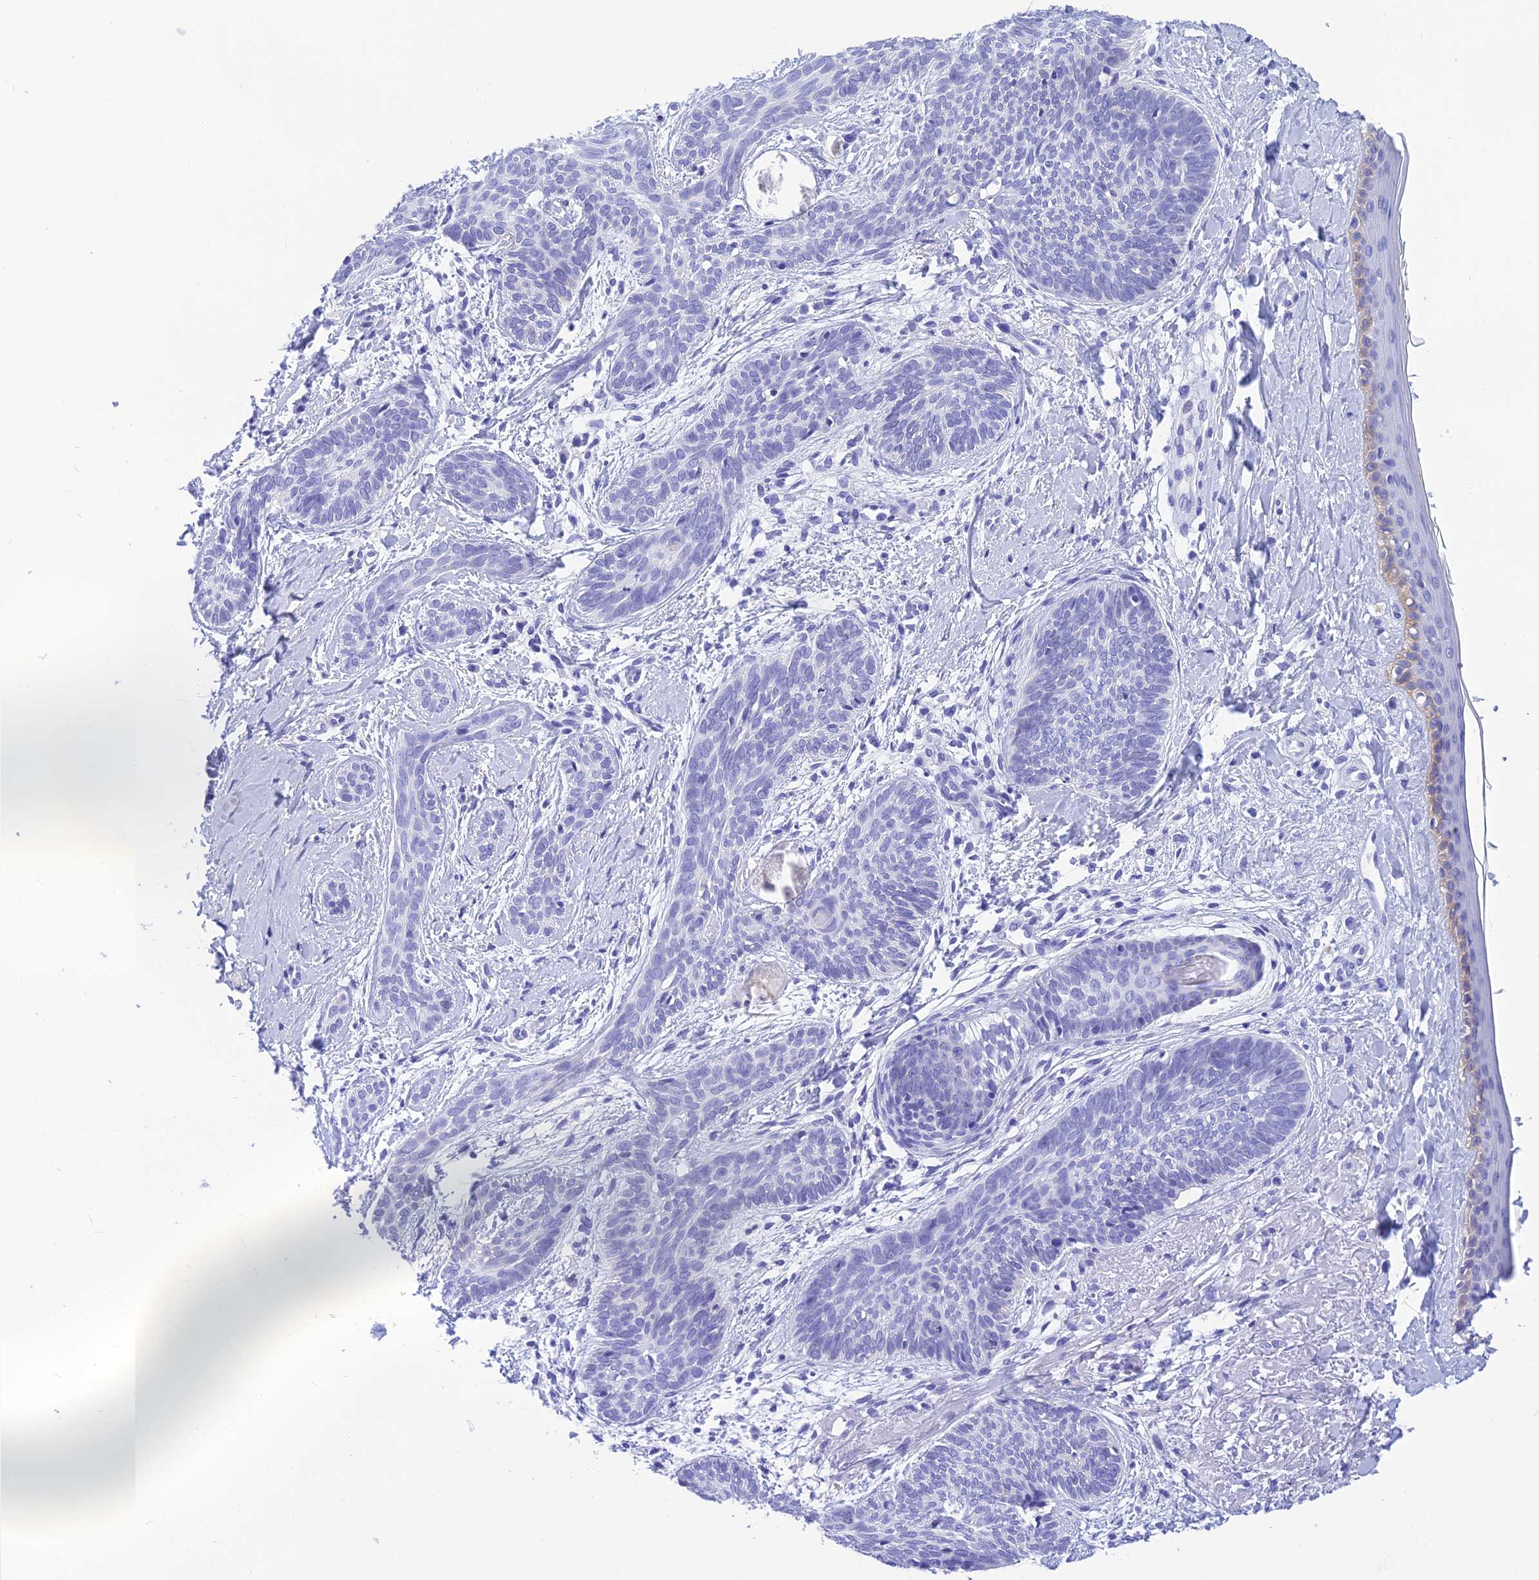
{"staining": {"intensity": "negative", "quantity": "none", "location": "none"}, "tissue": "skin cancer", "cell_type": "Tumor cells", "image_type": "cancer", "snomed": [{"axis": "morphology", "description": "Basal cell carcinoma"}, {"axis": "topography", "description": "Skin"}], "caption": "Immunohistochemistry (IHC) histopathology image of skin cancer stained for a protein (brown), which displays no positivity in tumor cells. Nuclei are stained in blue.", "gene": "KDELR3", "patient": {"sex": "female", "age": 81}}